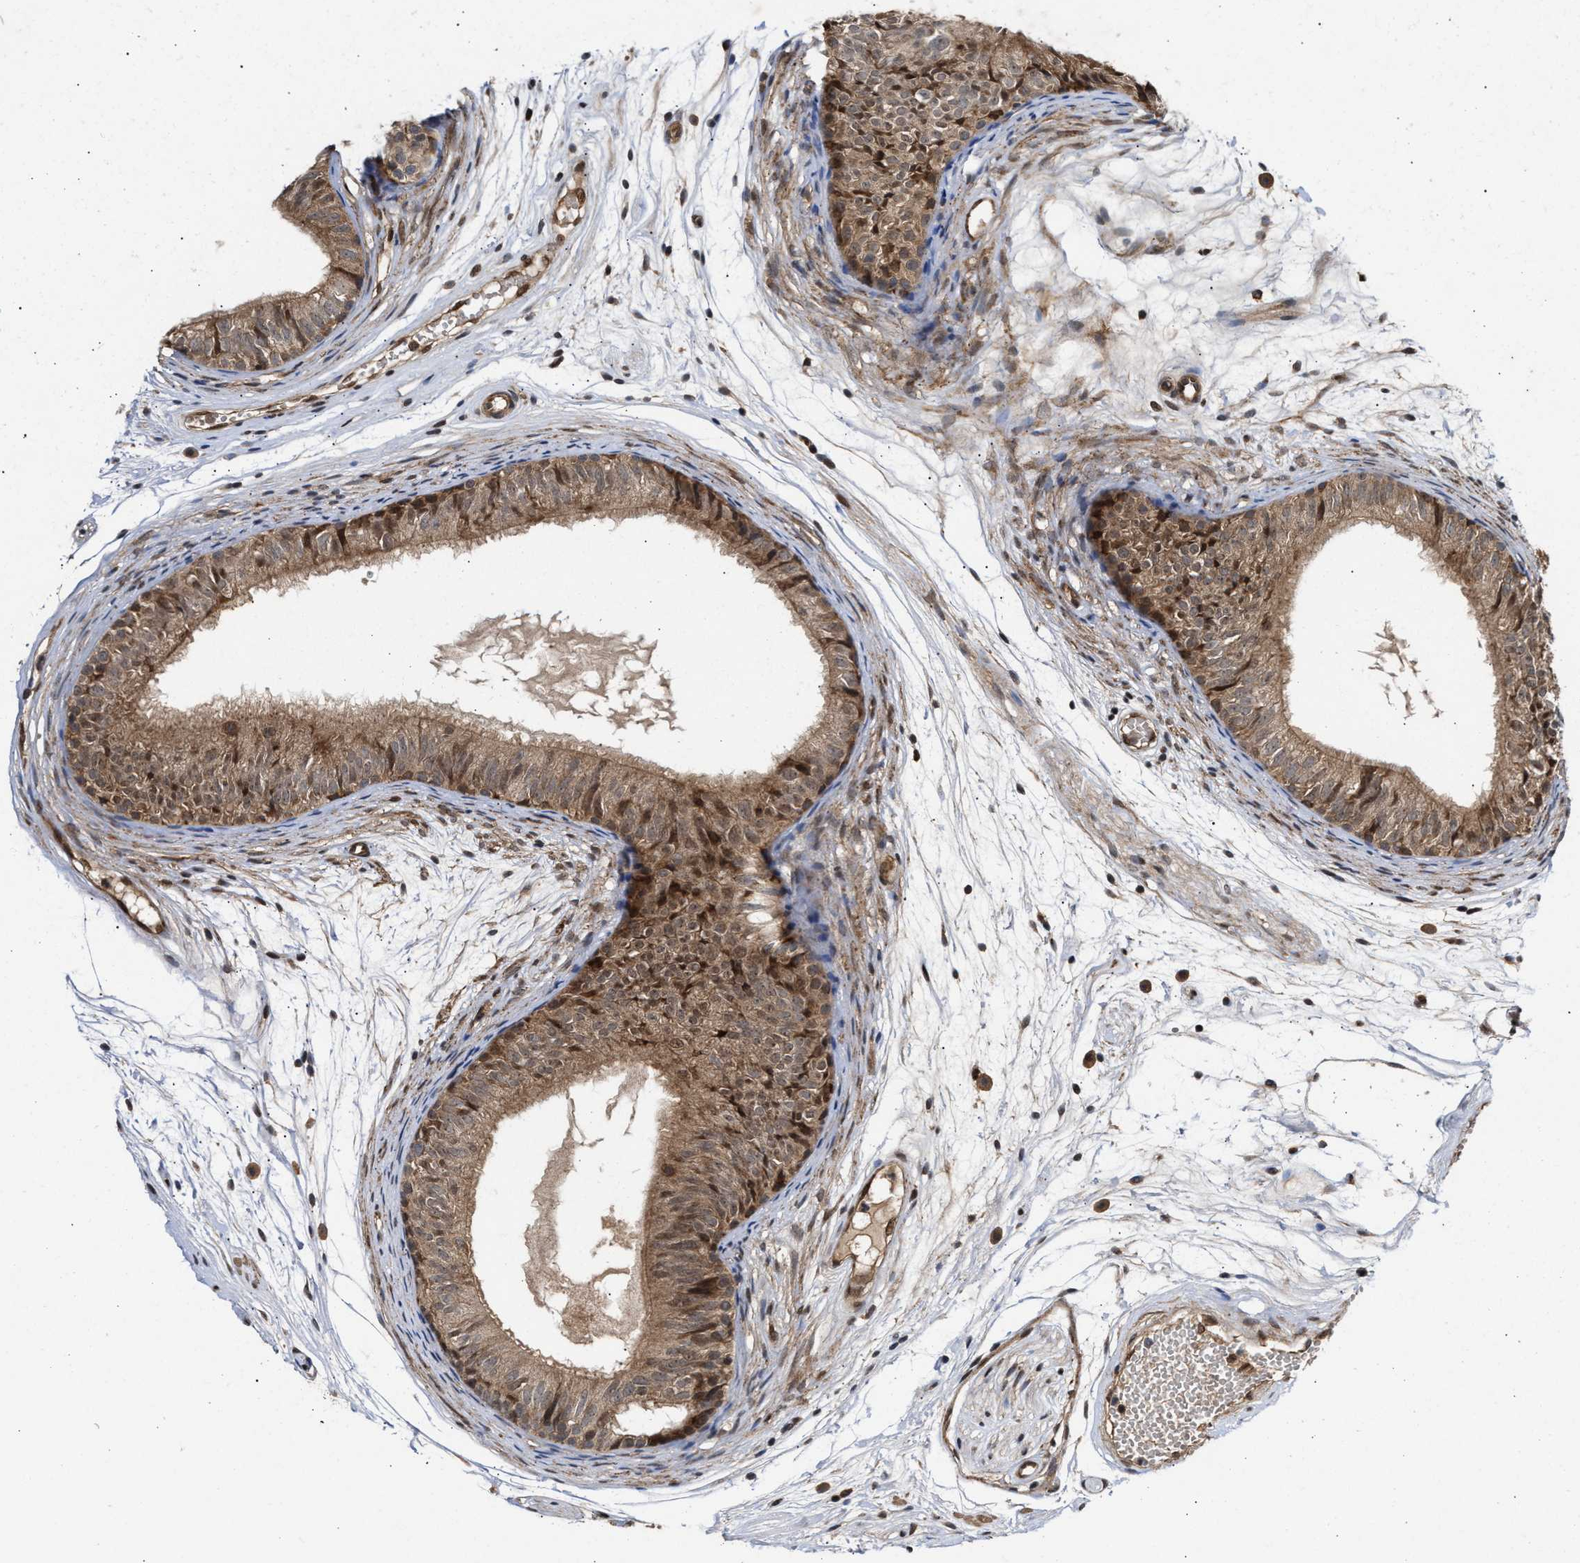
{"staining": {"intensity": "moderate", "quantity": ">75%", "location": "cytoplasmic/membranous"}, "tissue": "epididymis", "cell_type": "Glandular cells", "image_type": "normal", "snomed": [{"axis": "morphology", "description": "Normal tissue, NOS"}, {"axis": "morphology", "description": "Atrophy, NOS"}, {"axis": "topography", "description": "Testis"}, {"axis": "topography", "description": "Epididymis"}], "caption": "Protein analysis of benign epididymis displays moderate cytoplasmic/membranous staining in approximately >75% of glandular cells. The protein is stained brown, and the nuclei are stained in blue (DAB (3,3'-diaminobenzidine) IHC with brightfield microscopy, high magnification).", "gene": "CFLAR", "patient": {"sex": "male", "age": 18}}